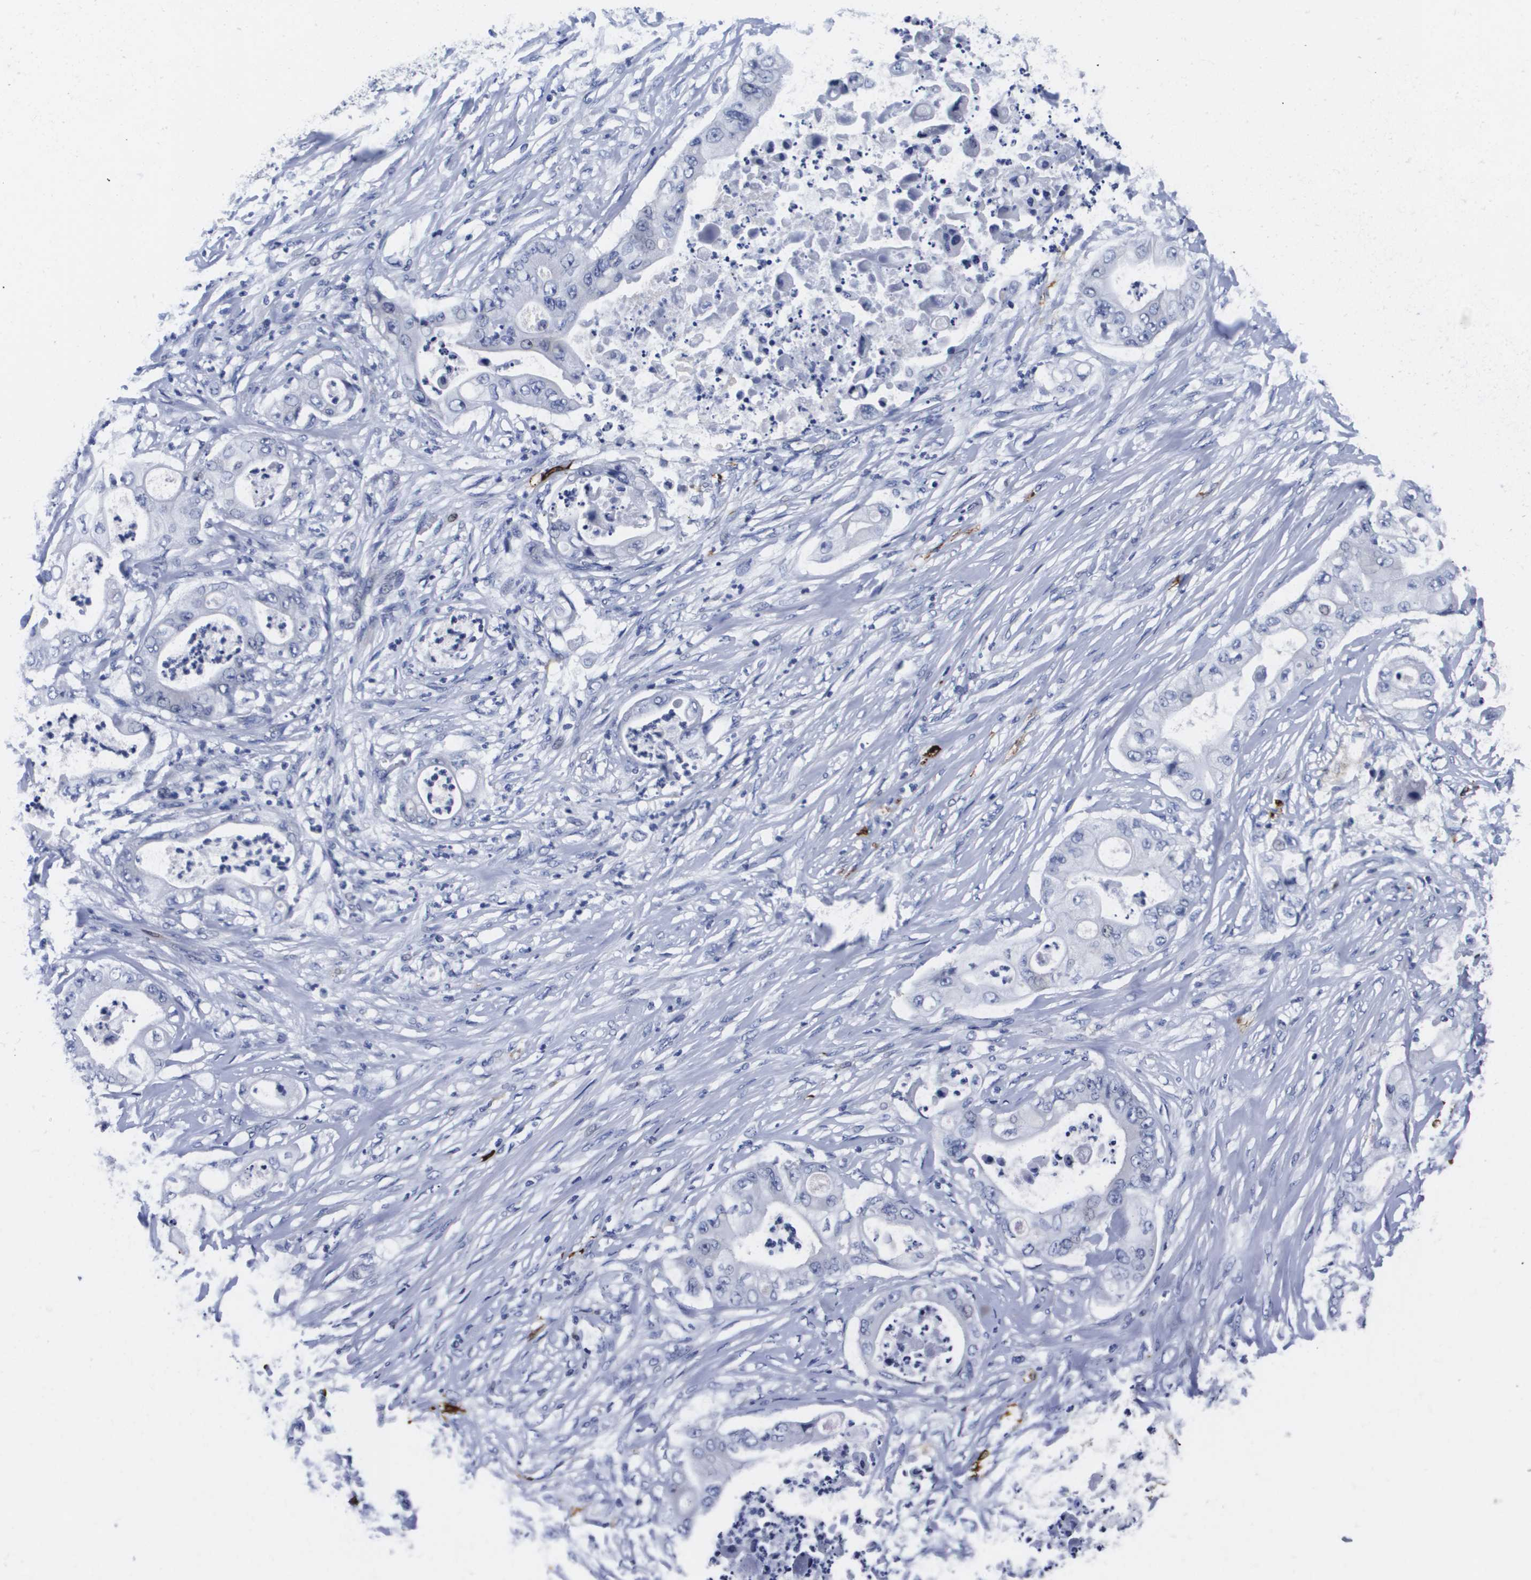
{"staining": {"intensity": "negative", "quantity": "none", "location": "none"}, "tissue": "stomach cancer", "cell_type": "Tumor cells", "image_type": "cancer", "snomed": [{"axis": "morphology", "description": "Adenocarcinoma, NOS"}, {"axis": "topography", "description": "Stomach"}], "caption": "Micrograph shows no significant protein staining in tumor cells of stomach adenocarcinoma.", "gene": "HMOX1", "patient": {"sex": "female", "age": 73}}